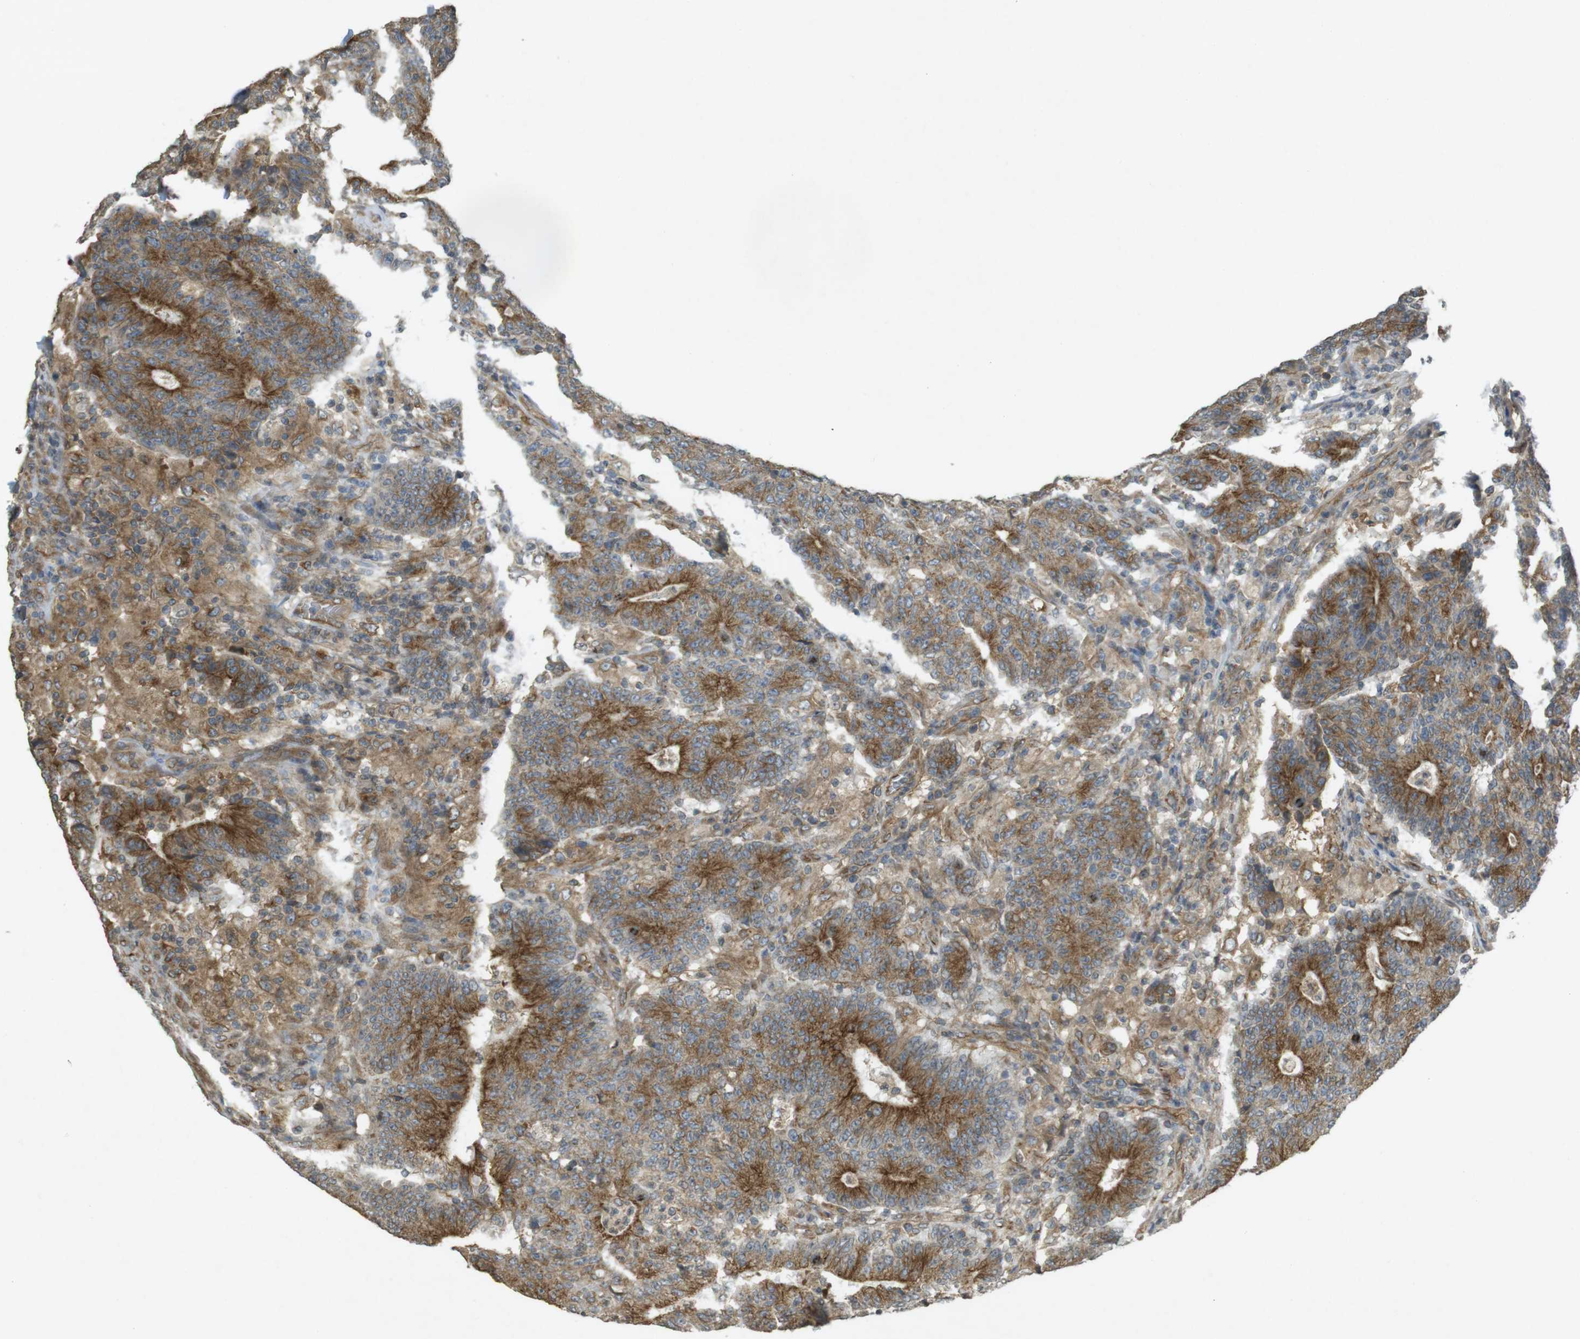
{"staining": {"intensity": "moderate", "quantity": ">75%", "location": "cytoplasmic/membranous"}, "tissue": "colorectal cancer", "cell_type": "Tumor cells", "image_type": "cancer", "snomed": [{"axis": "morphology", "description": "Normal tissue, NOS"}, {"axis": "morphology", "description": "Adenocarcinoma, NOS"}, {"axis": "topography", "description": "Colon"}], "caption": "Immunohistochemistry (IHC) photomicrograph of neoplastic tissue: human adenocarcinoma (colorectal) stained using immunohistochemistry displays medium levels of moderate protein expression localized specifically in the cytoplasmic/membranous of tumor cells, appearing as a cytoplasmic/membranous brown color.", "gene": "KIF5B", "patient": {"sex": "female", "age": 75}}